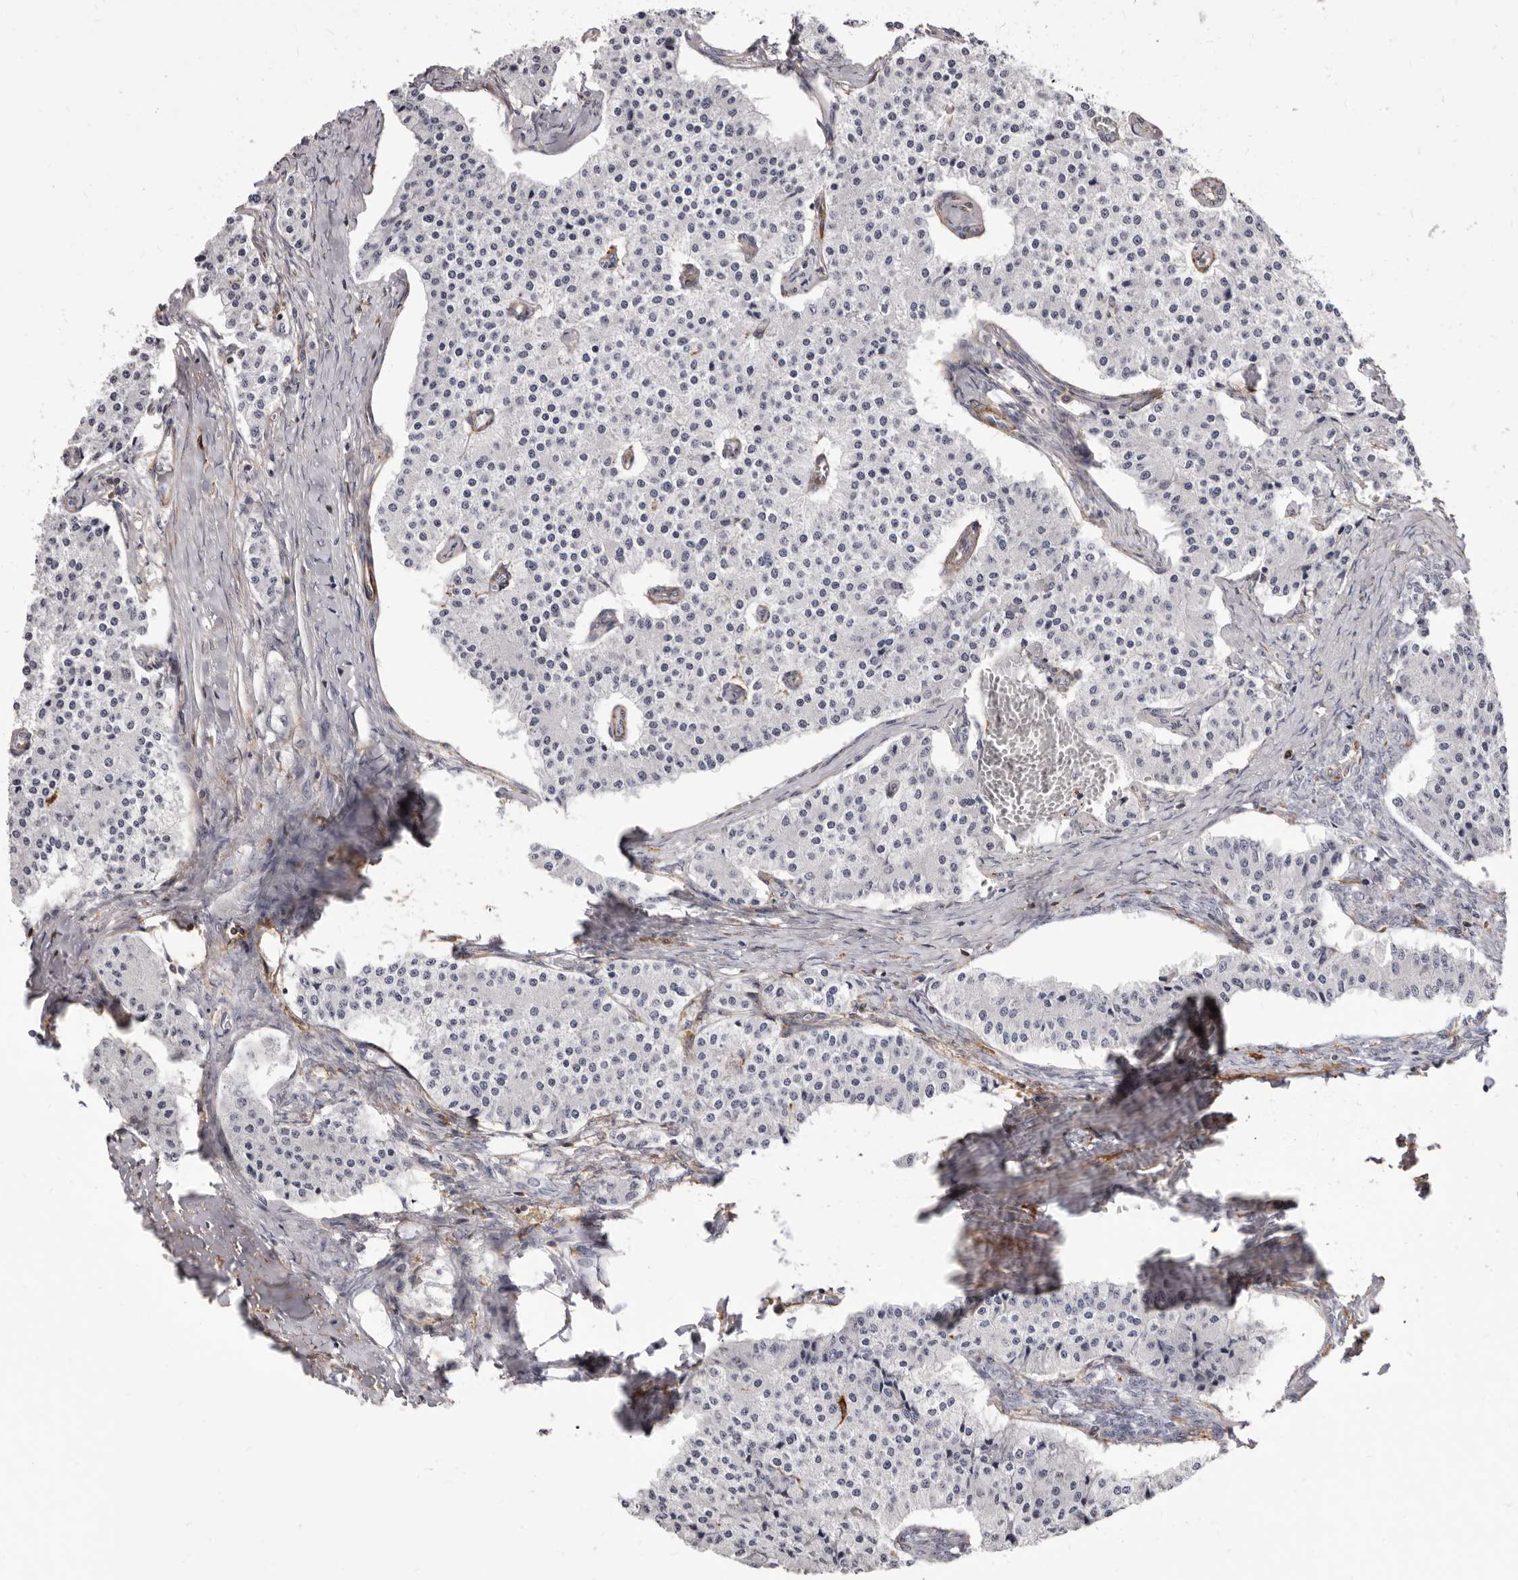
{"staining": {"intensity": "negative", "quantity": "none", "location": "none"}, "tissue": "carcinoid", "cell_type": "Tumor cells", "image_type": "cancer", "snomed": [{"axis": "morphology", "description": "Carcinoid, malignant, NOS"}, {"axis": "topography", "description": "Colon"}], "caption": "Immunohistochemistry of human carcinoid shows no staining in tumor cells.", "gene": "NIBAN1", "patient": {"sex": "female", "age": 52}}